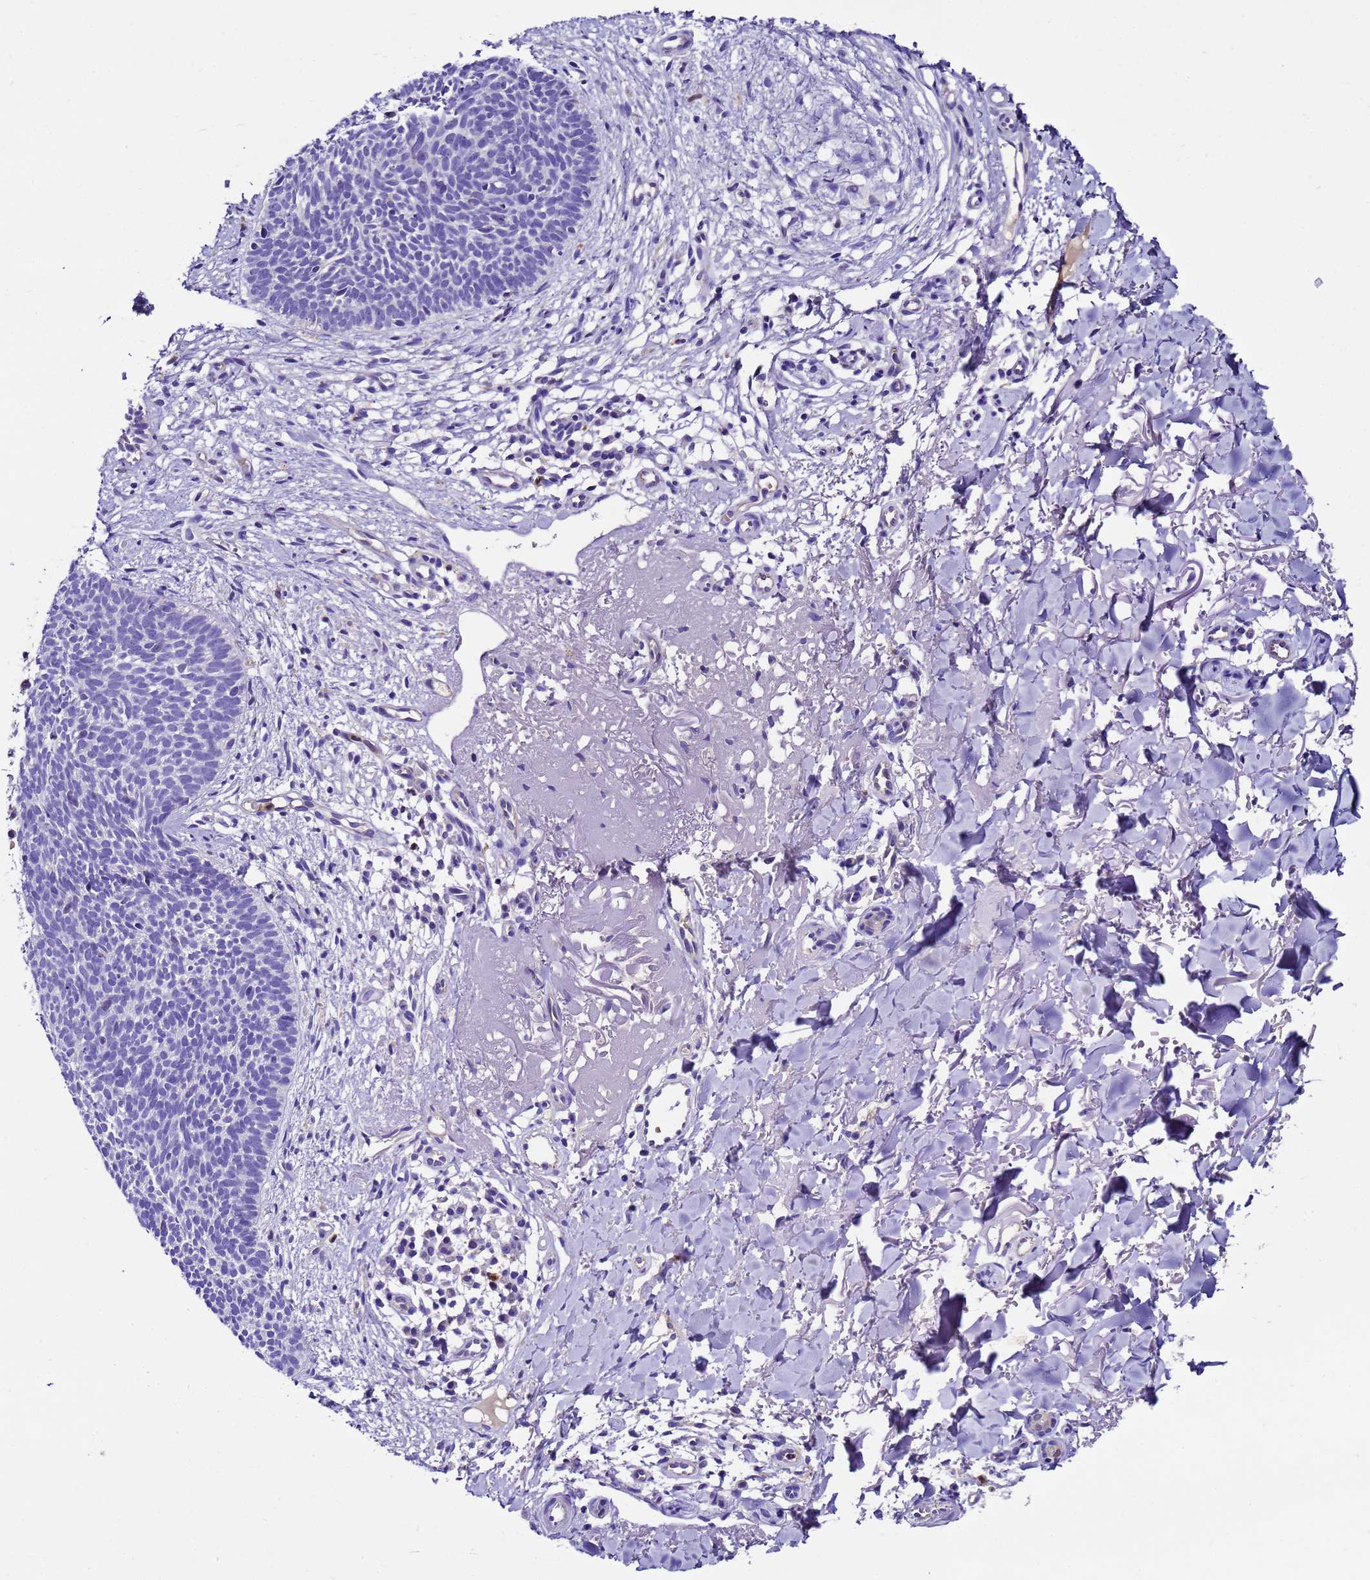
{"staining": {"intensity": "negative", "quantity": "none", "location": "none"}, "tissue": "skin cancer", "cell_type": "Tumor cells", "image_type": "cancer", "snomed": [{"axis": "morphology", "description": "Basal cell carcinoma"}, {"axis": "topography", "description": "Skin"}], "caption": "There is no significant expression in tumor cells of skin basal cell carcinoma. (DAB IHC visualized using brightfield microscopy, high magnification).", "gene": "UGT2A1", "patient": {"sex": "male", "age": 84}}